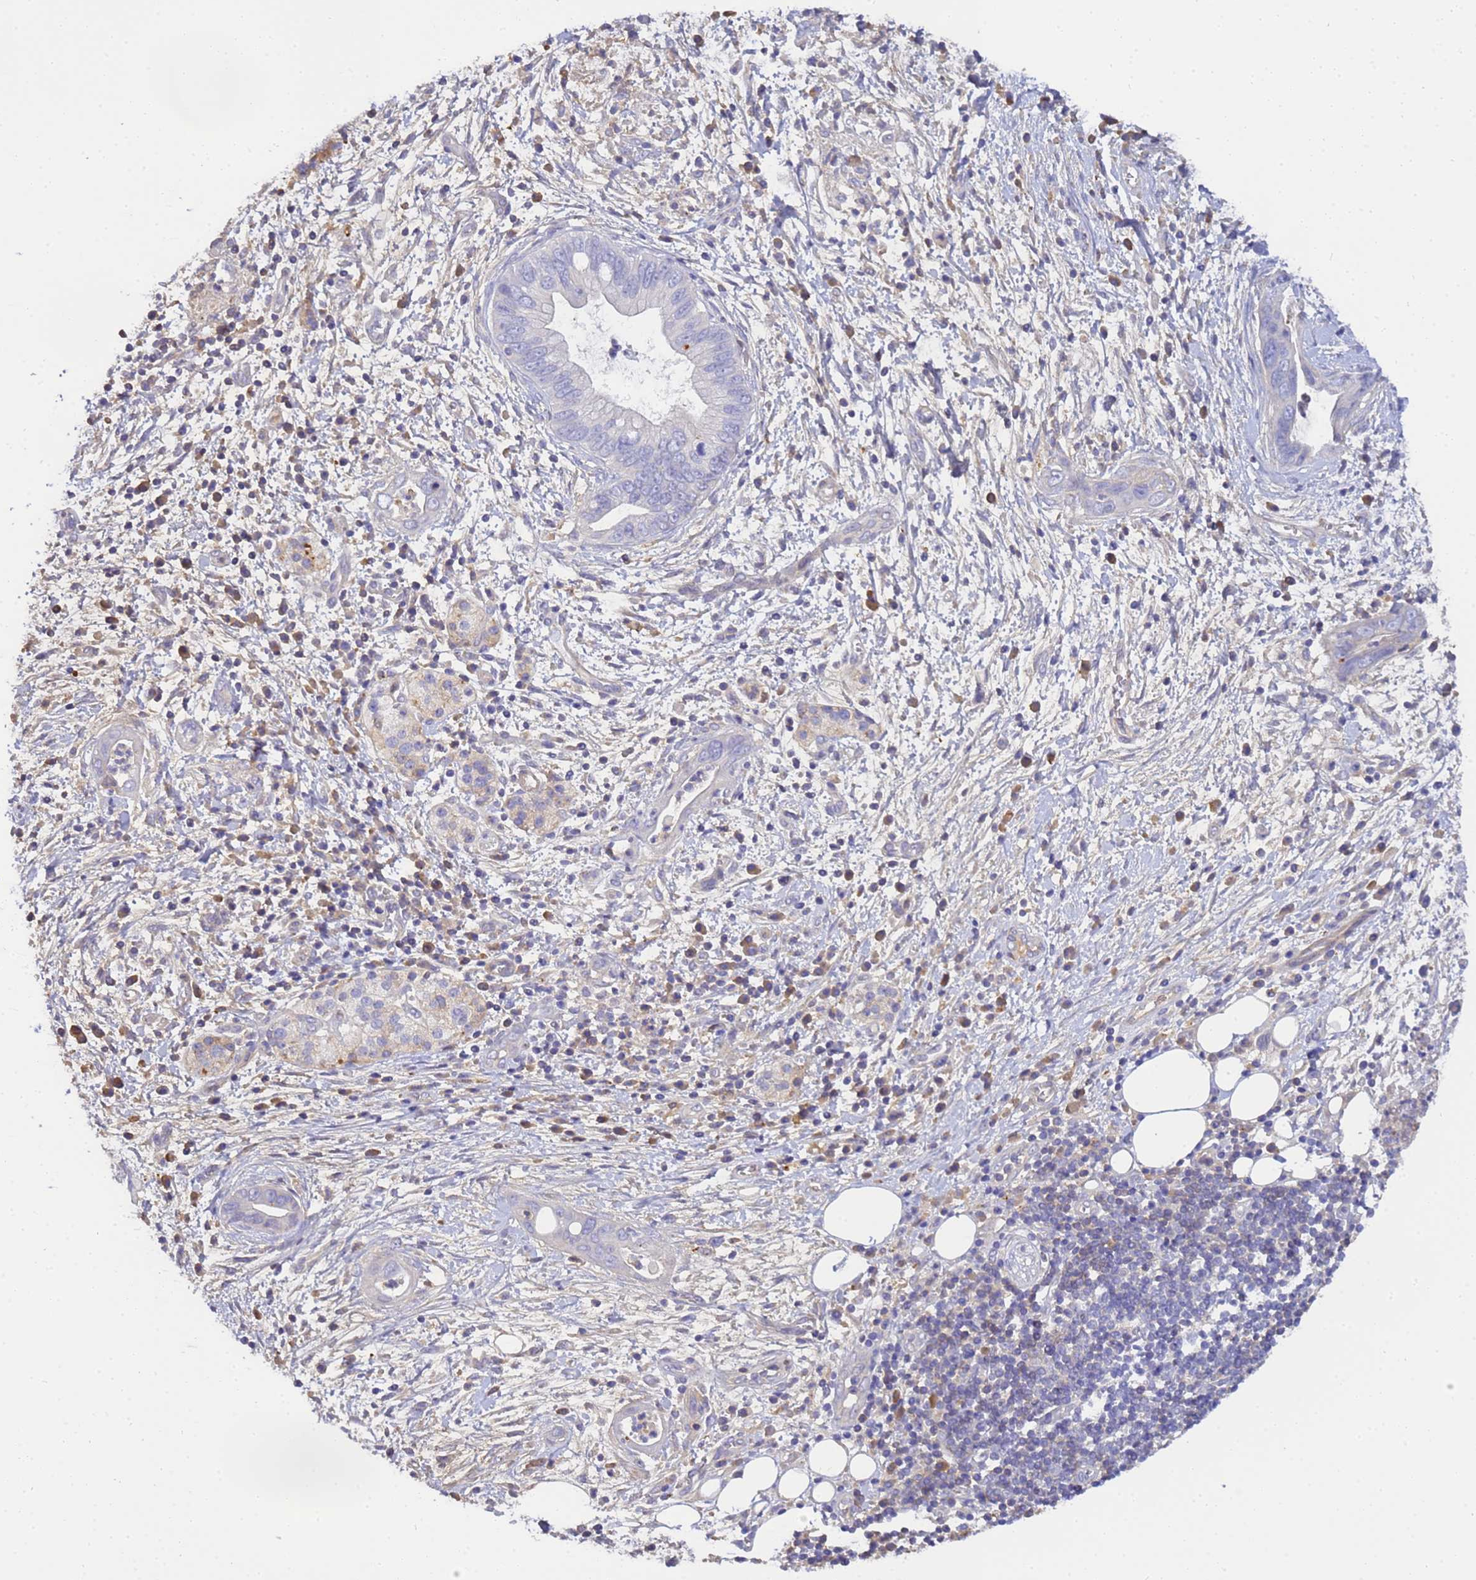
{"staining": {"intensity": "negative", "quantity": "none", "location": "none"}, "tissue": "pancreatic cancer", "cell_type": "Tumor cells", "image_type": "cancer", "snomed": [{"axis": "morphology", "description": "Adenocarcinoma, NOS"}, {"axis": "topography", "description": "Pancreas"}], "caption": "Immunohistochemistry photomicrograph of neoplastic tissue: adenocarcinoma (pancreatic) stained with DAB displays no significant protein expression in tumor cells. The staining was performed using DAB (3,3'-diaminobenzidine) to visualize the protein expression in brown, while the nuclei were stained in blue with hematoxylin (Magnification: 20x).", "gene": "TBCD", "patient": {"sex": "male", "age": 75}}